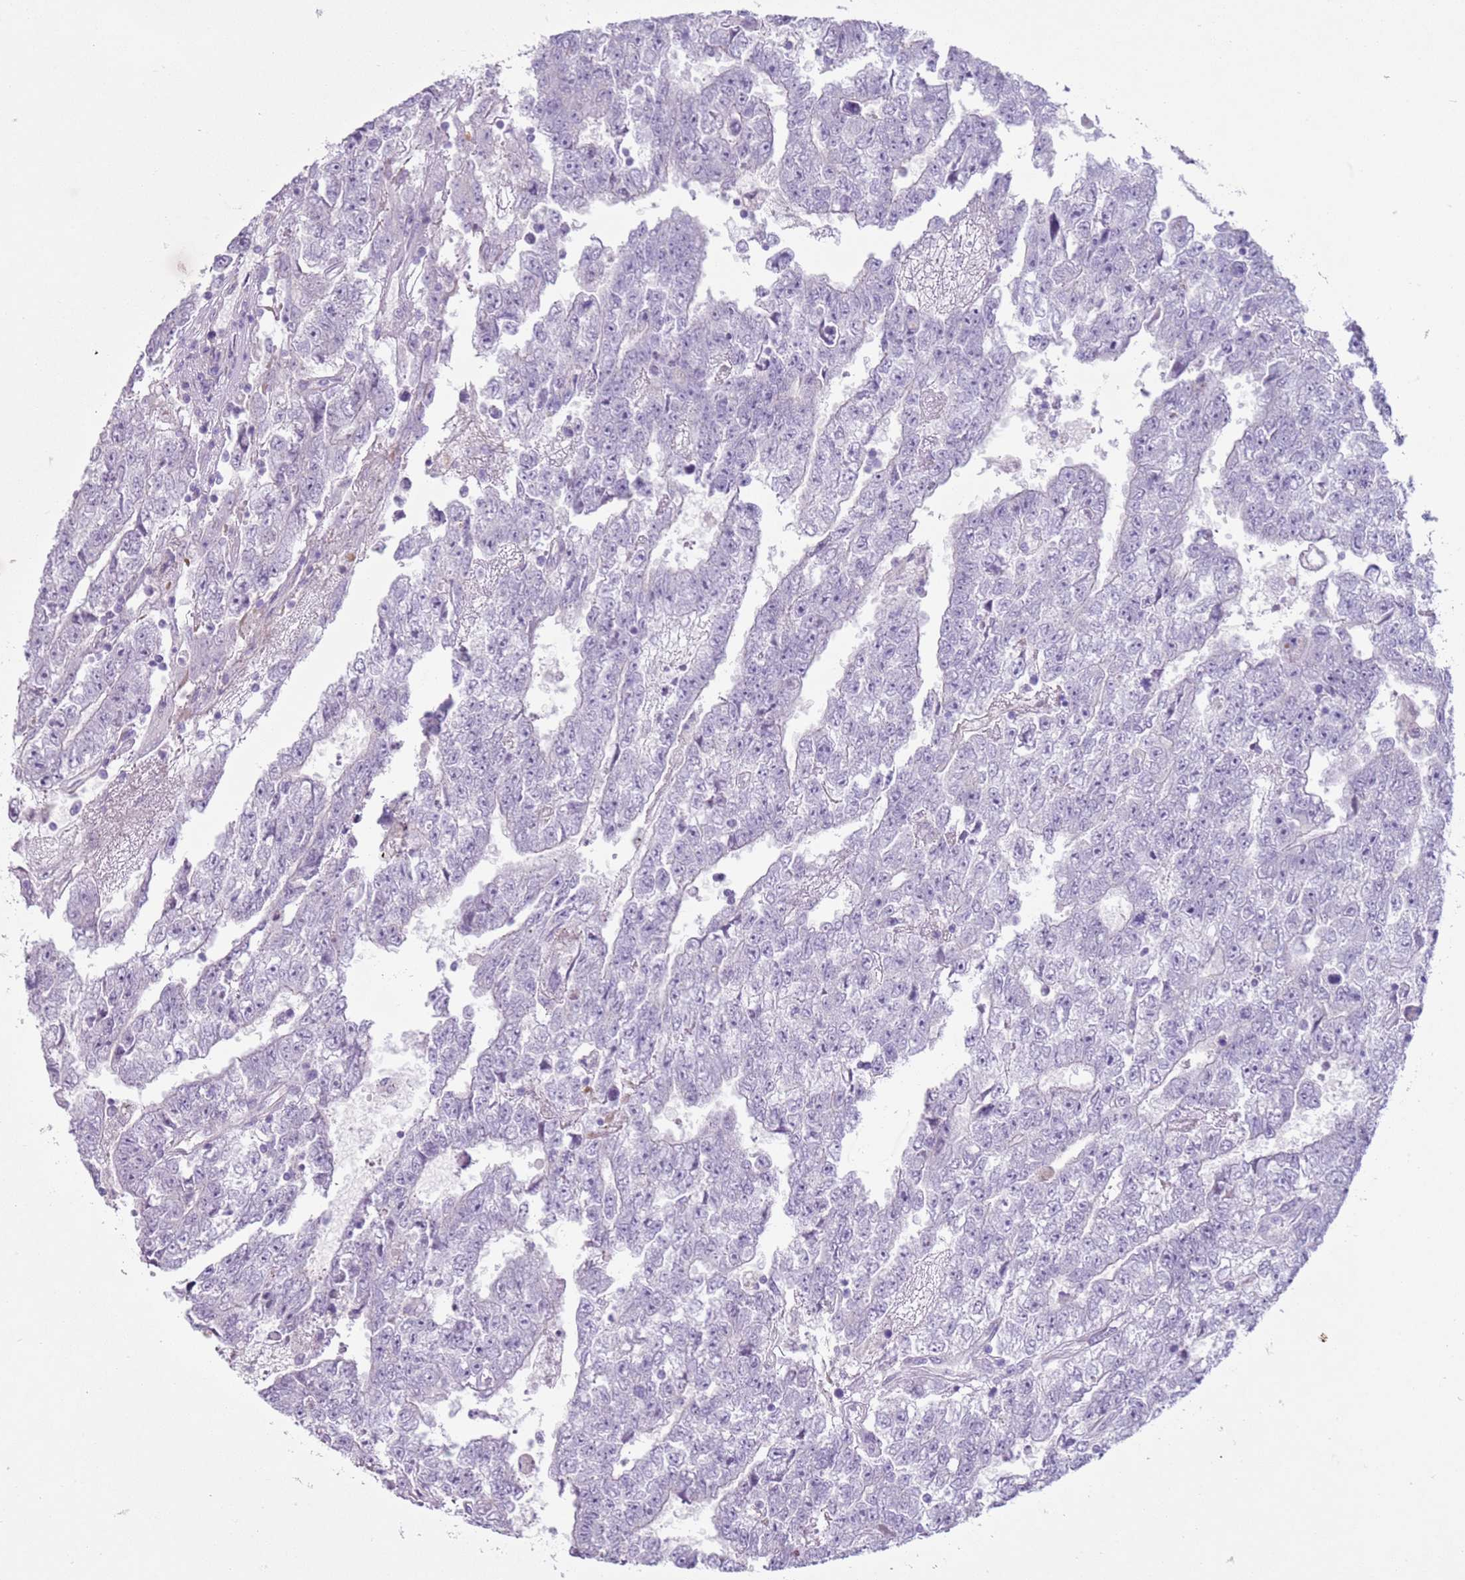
{"staining": {"intensity": "negative", "quantity": "none", "location": "none"}, "tissue": "testis cancer", "cell_type": "Tumor cells", "image_type": "cancer", "snomed": [{"axis": "morphology", "description": "Carcinoma, Embryonal, NOS"}, {"axis": "topography", "description": "Testis"}], "caption": "The image demonstrates no staining of tumor cells in embryonal carcinoma (testis).", "gene": "ZNF239", "patient": {"sex": "male", "age": 25}}